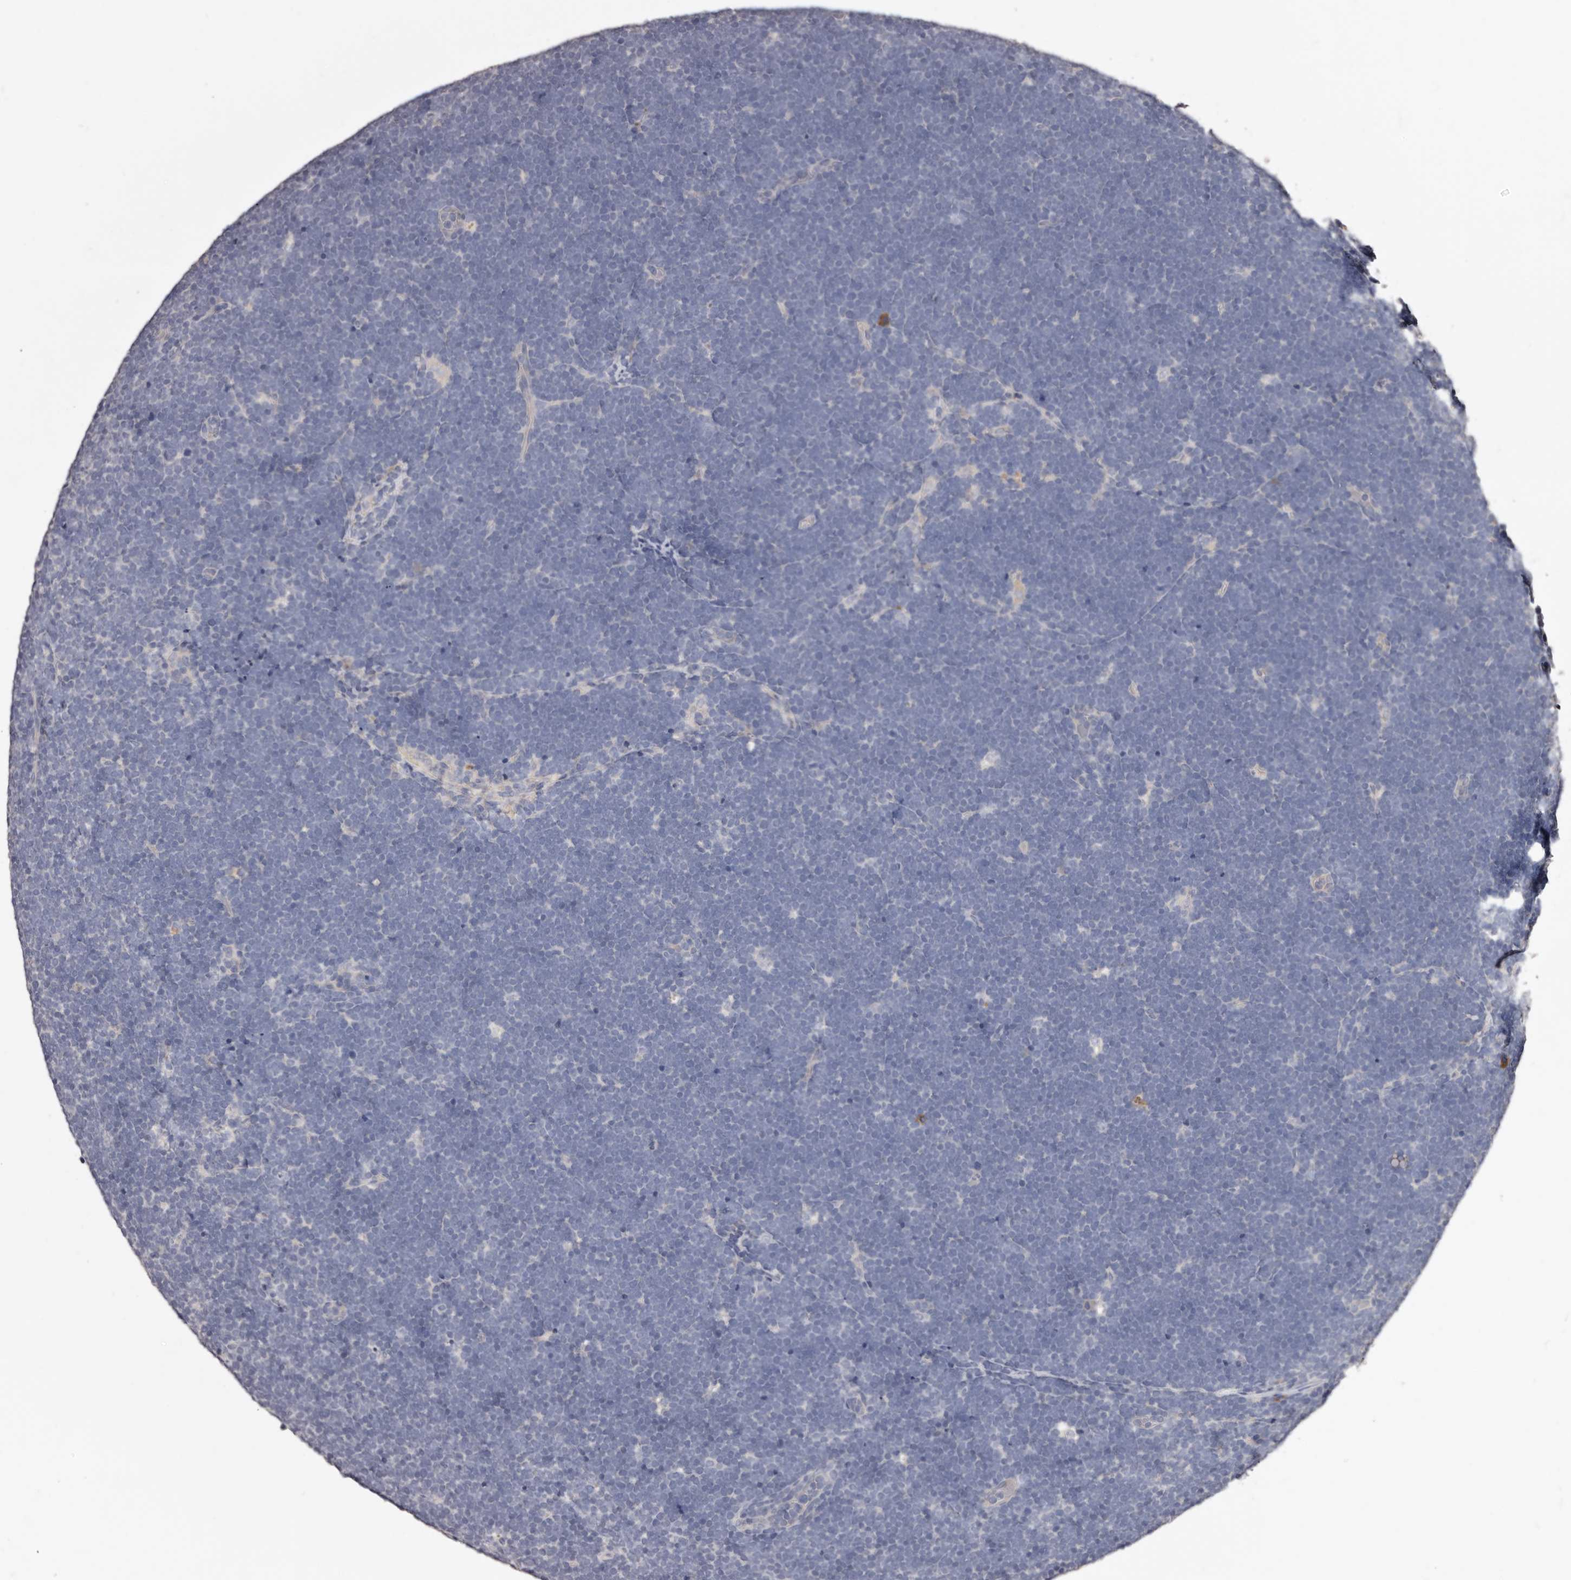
{"staining": {"intensity": "negative", "quantity": "none", "location": "none"}, "tissue": "lymphoma", "cell_type": "Tumor cells", "image_type": "cancer", "snomed": [{"axis": "morphology", "description": "Malignant lymphoma, non-Hodgkin's type, High grade"}, {"axis": "topography", "description": "Lymph node"}], "caption": "Immunohistochemical staining of lymphoma displays no significant expression in tumor cells.", "gene": "ETNK1", "patient": {"sex": "male", "age": 13}}